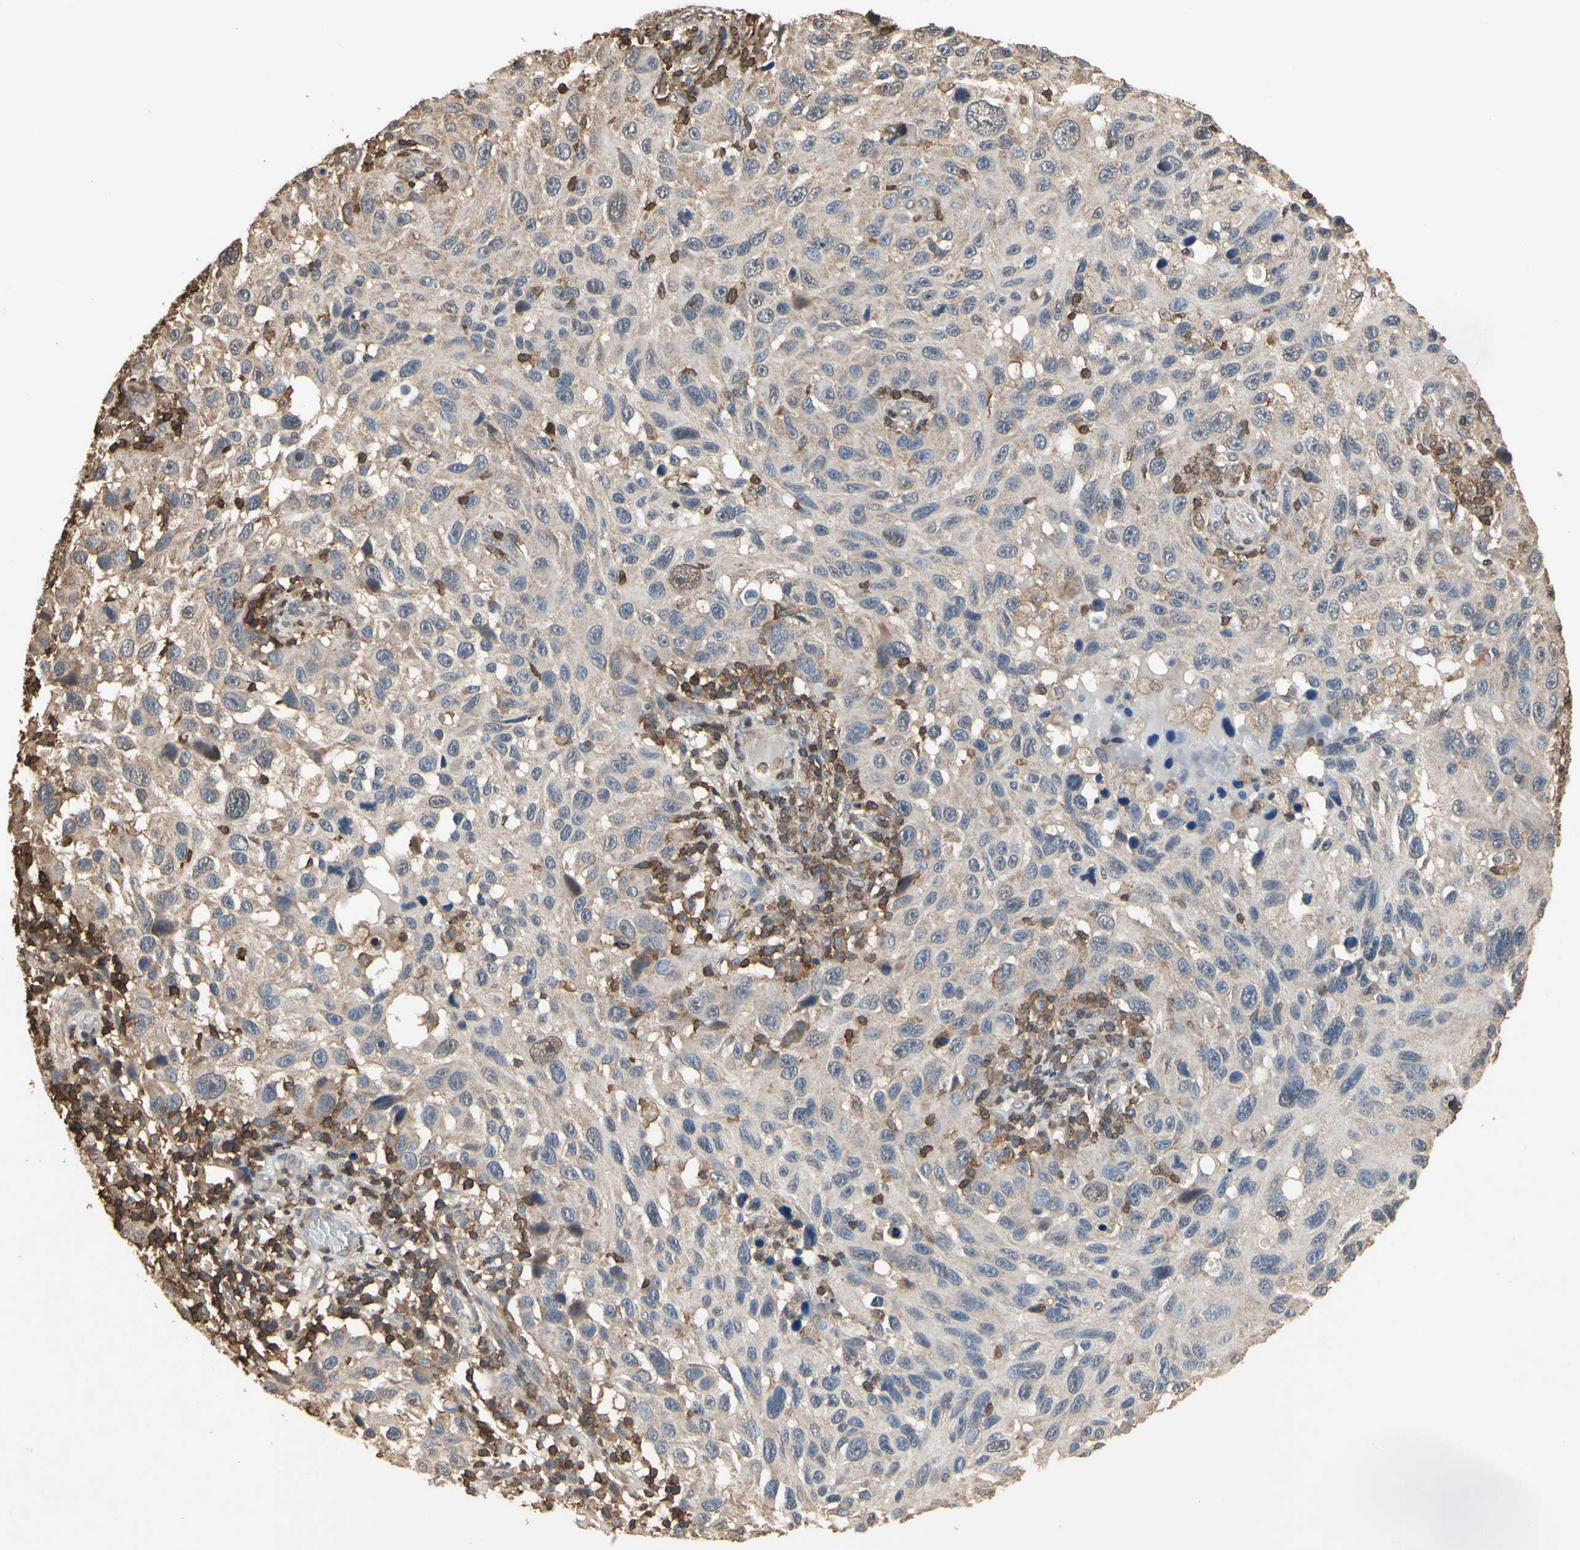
{"staining": {"intensity": "weak", "quantity": "<25%", "location": "cytoplasmic/membranous"}, "tissue": "melanoma", "cell_type": "Tumor cells", "image_type": "cancer", "snomed": [{"axis": "morphology", "description": "Malignant melanoma, NOS"}, {"axis": "topography", "description": "Skin"}], "caption": "Malignant melanoma was stained to show a protein in brown. There is no significant positivity in tumor cells.", "gene": "MAP3K10", "patient": {"sex": "male", "age": 53}}